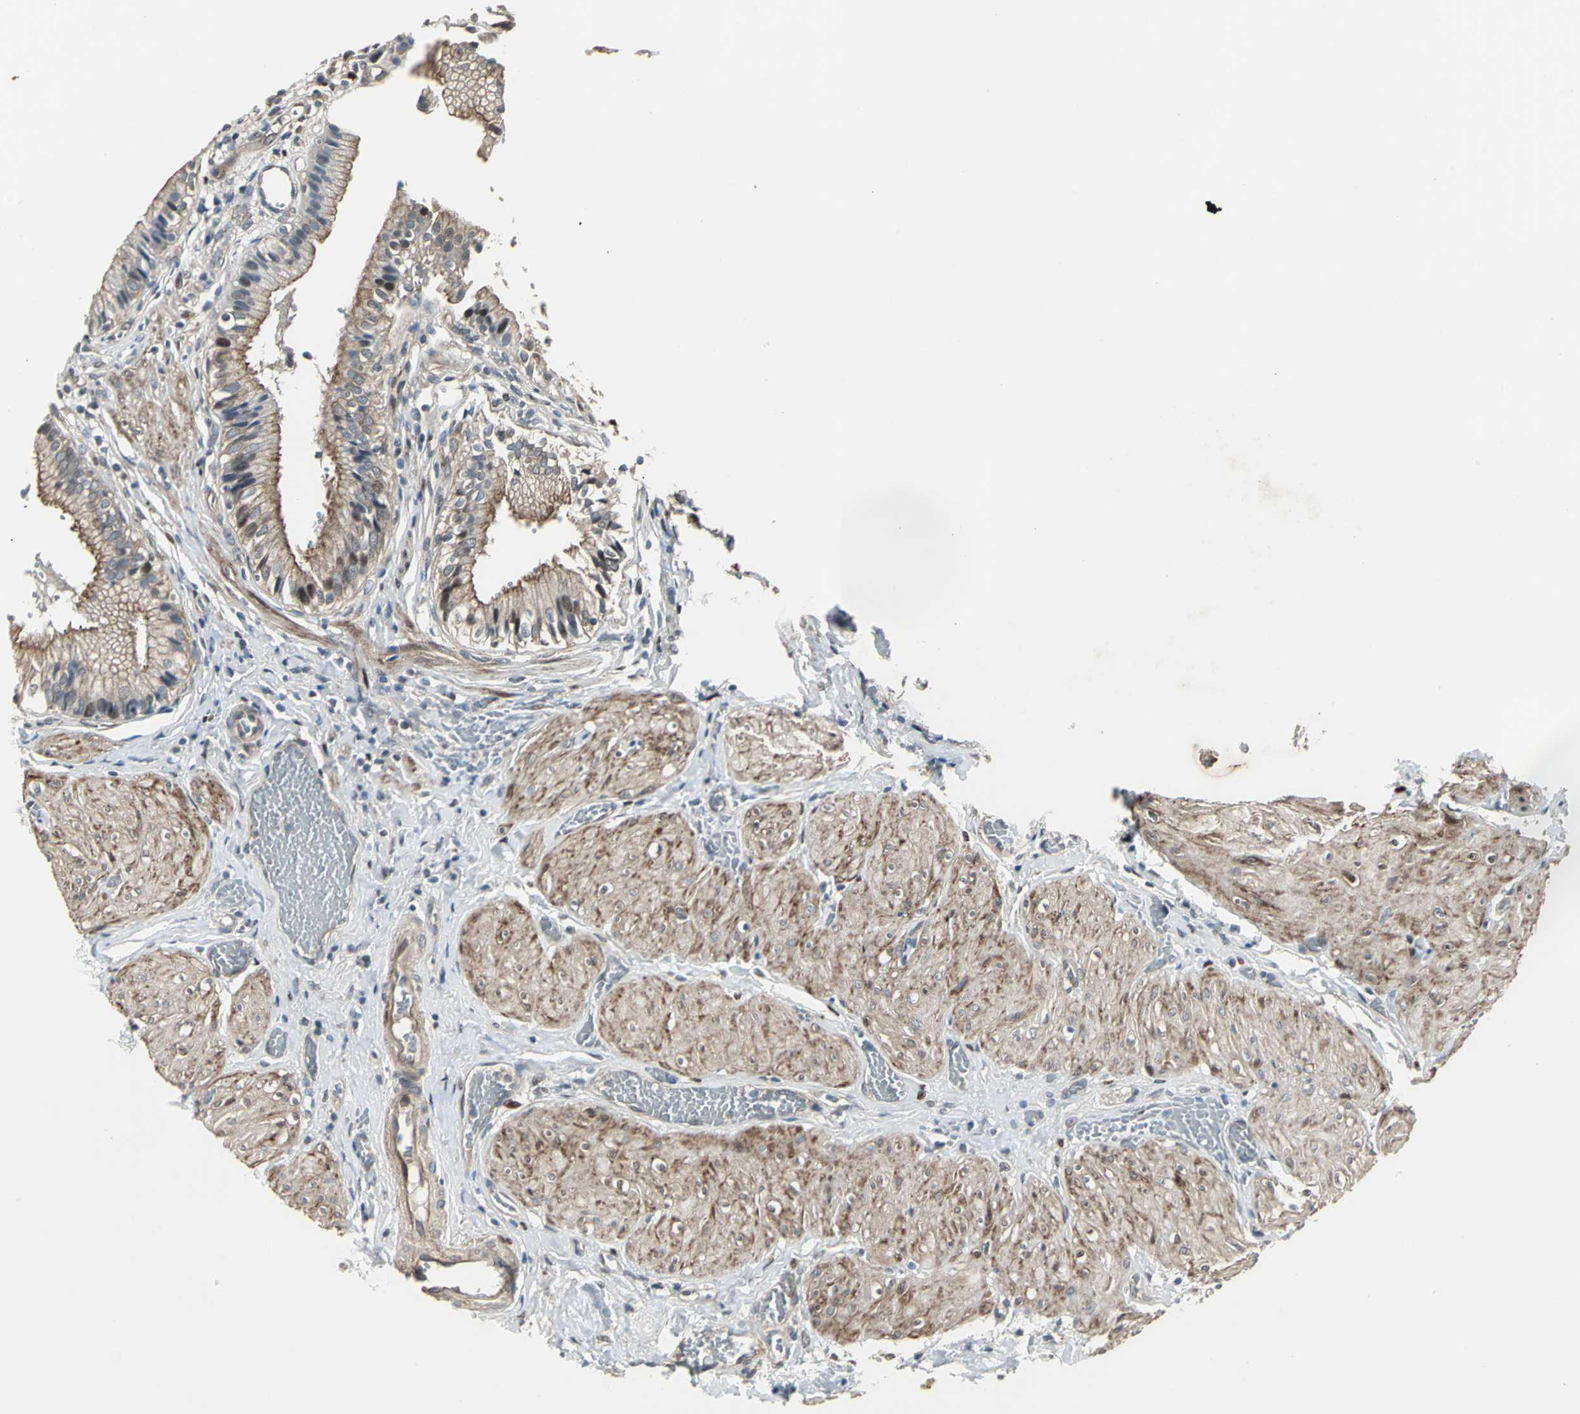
{"staining": {"intensity": "moderate", "quantity": ">75%", "location": "cytoplasmic/membranous,nuclear"}, "tissue": "gallbladder", "cell_type": "Glandular cells", "image_type": "normal", "snomed": [{"axis": "morphology", "description": "Normal tissue, NOS"}, {"axis": "topography", "description": "Gallbladder"}], "caption": "Immunohistochemical staining of benign human gallbladder displays >75% levels of moderate cytoplasmic/membranous,nuclear protein expression in about >75% of glandular cells. The staining is performed using DAB brown chromogen to label protein expression. The nuclei are counter-stained blue using hematoxylin.", "gene": "PFDN1", "patient": {"sex": "male", "age": 65}}